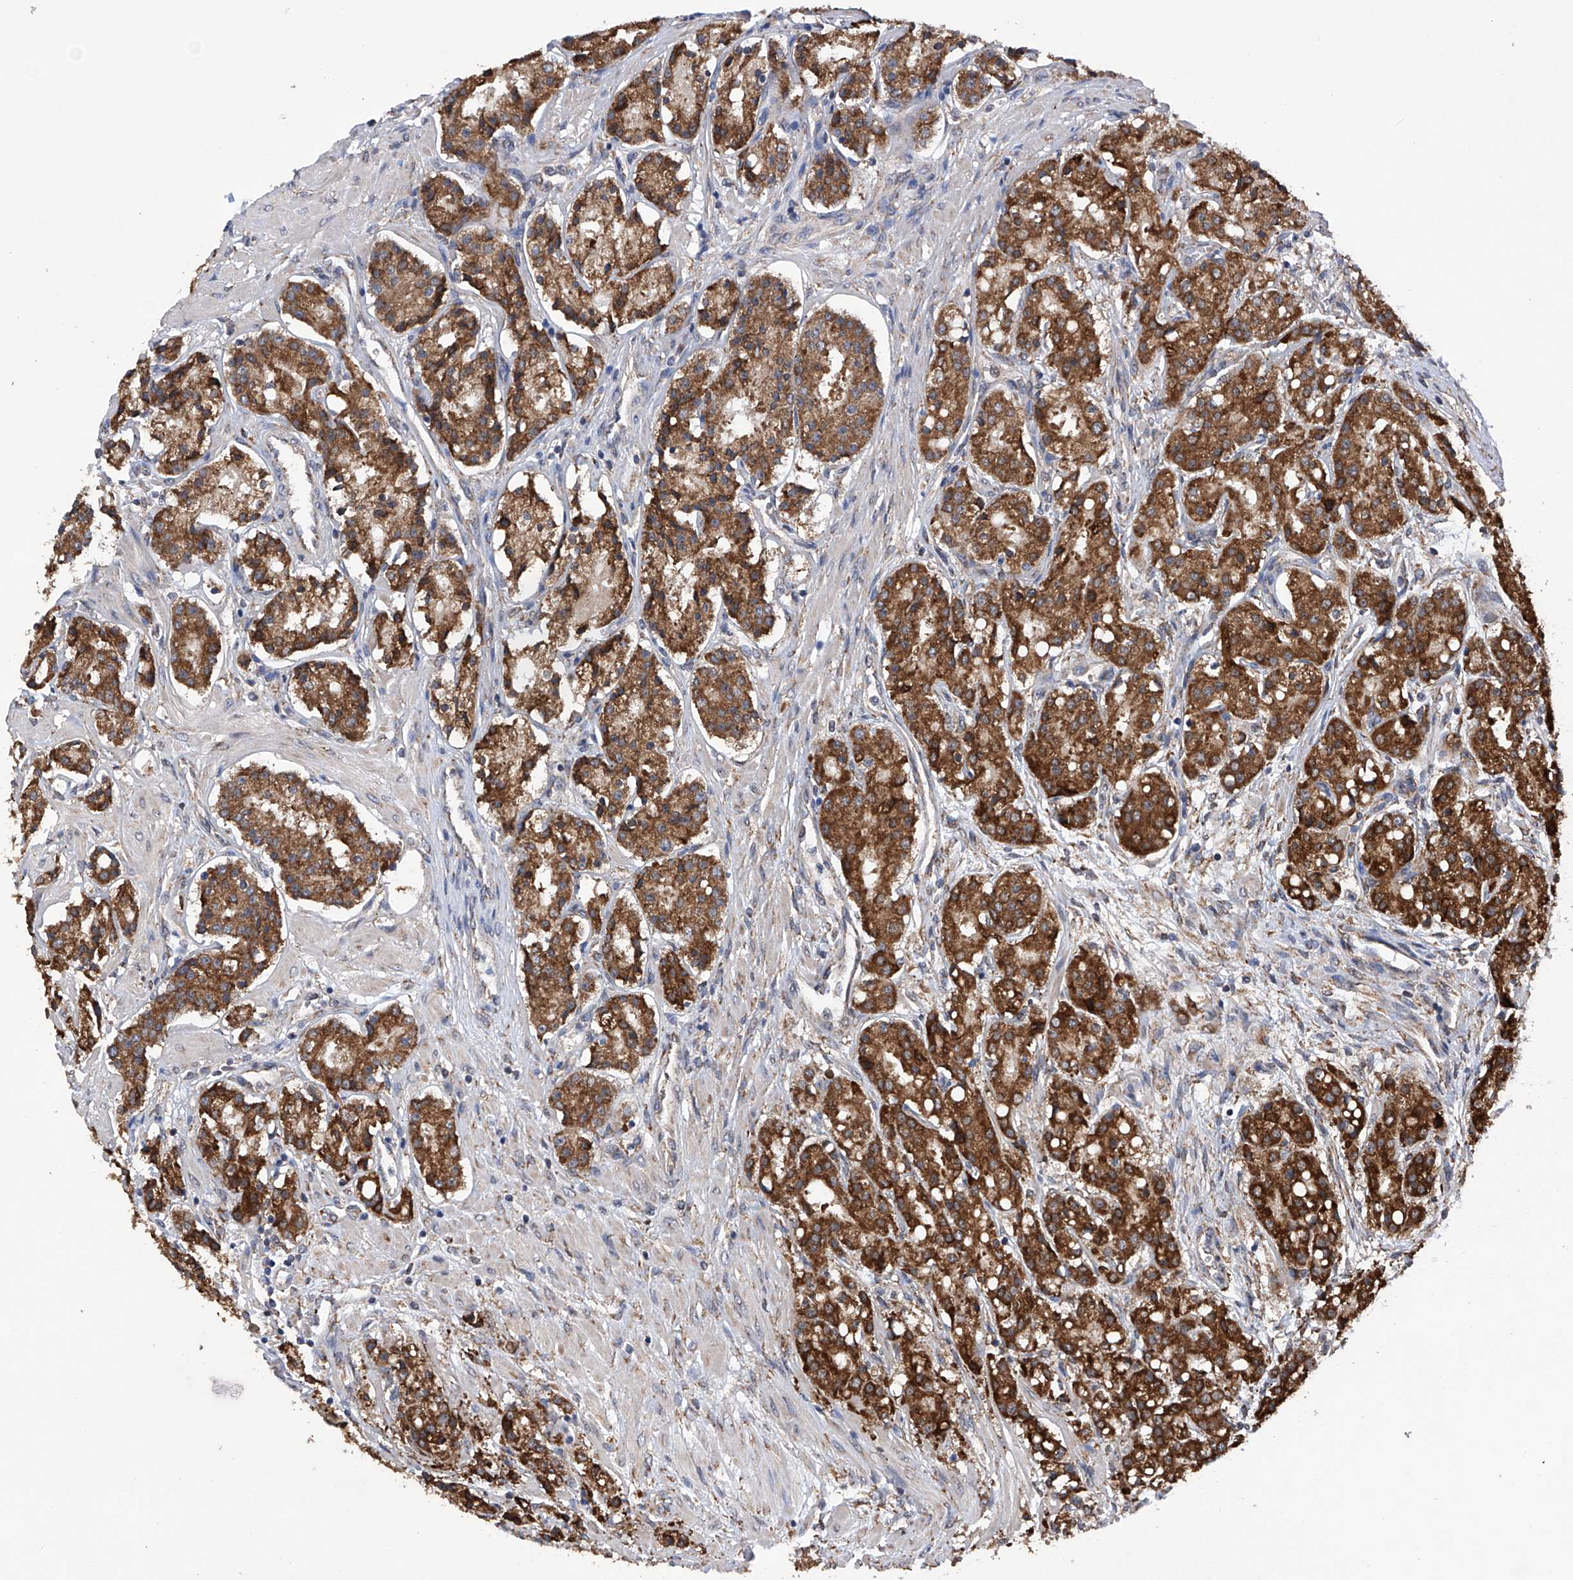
{"staining": {"intensity": "strong", "quantity": ">75%", "location": "cytoplasmic/membranous"}, "tissue": "prostate cancer", "cell_type": "Tumor cells", "image_type": "cancer", "snomed": [{"axis": "morphology", "description": "Adenocarcinoma, High grade"}, {"axis": "topography", "description": "Prostate"}], "caption": "Prostate cancer was stained to show a protein in brown. There is high levels of strong cytoplasmic/membranous staining in approximately >75% of tumor cells. (DAB IHC, brown staining for protein, blue staining for nuclei).", "gene": "DNAH8", "patient": {"sex": "male", "age": 60}}